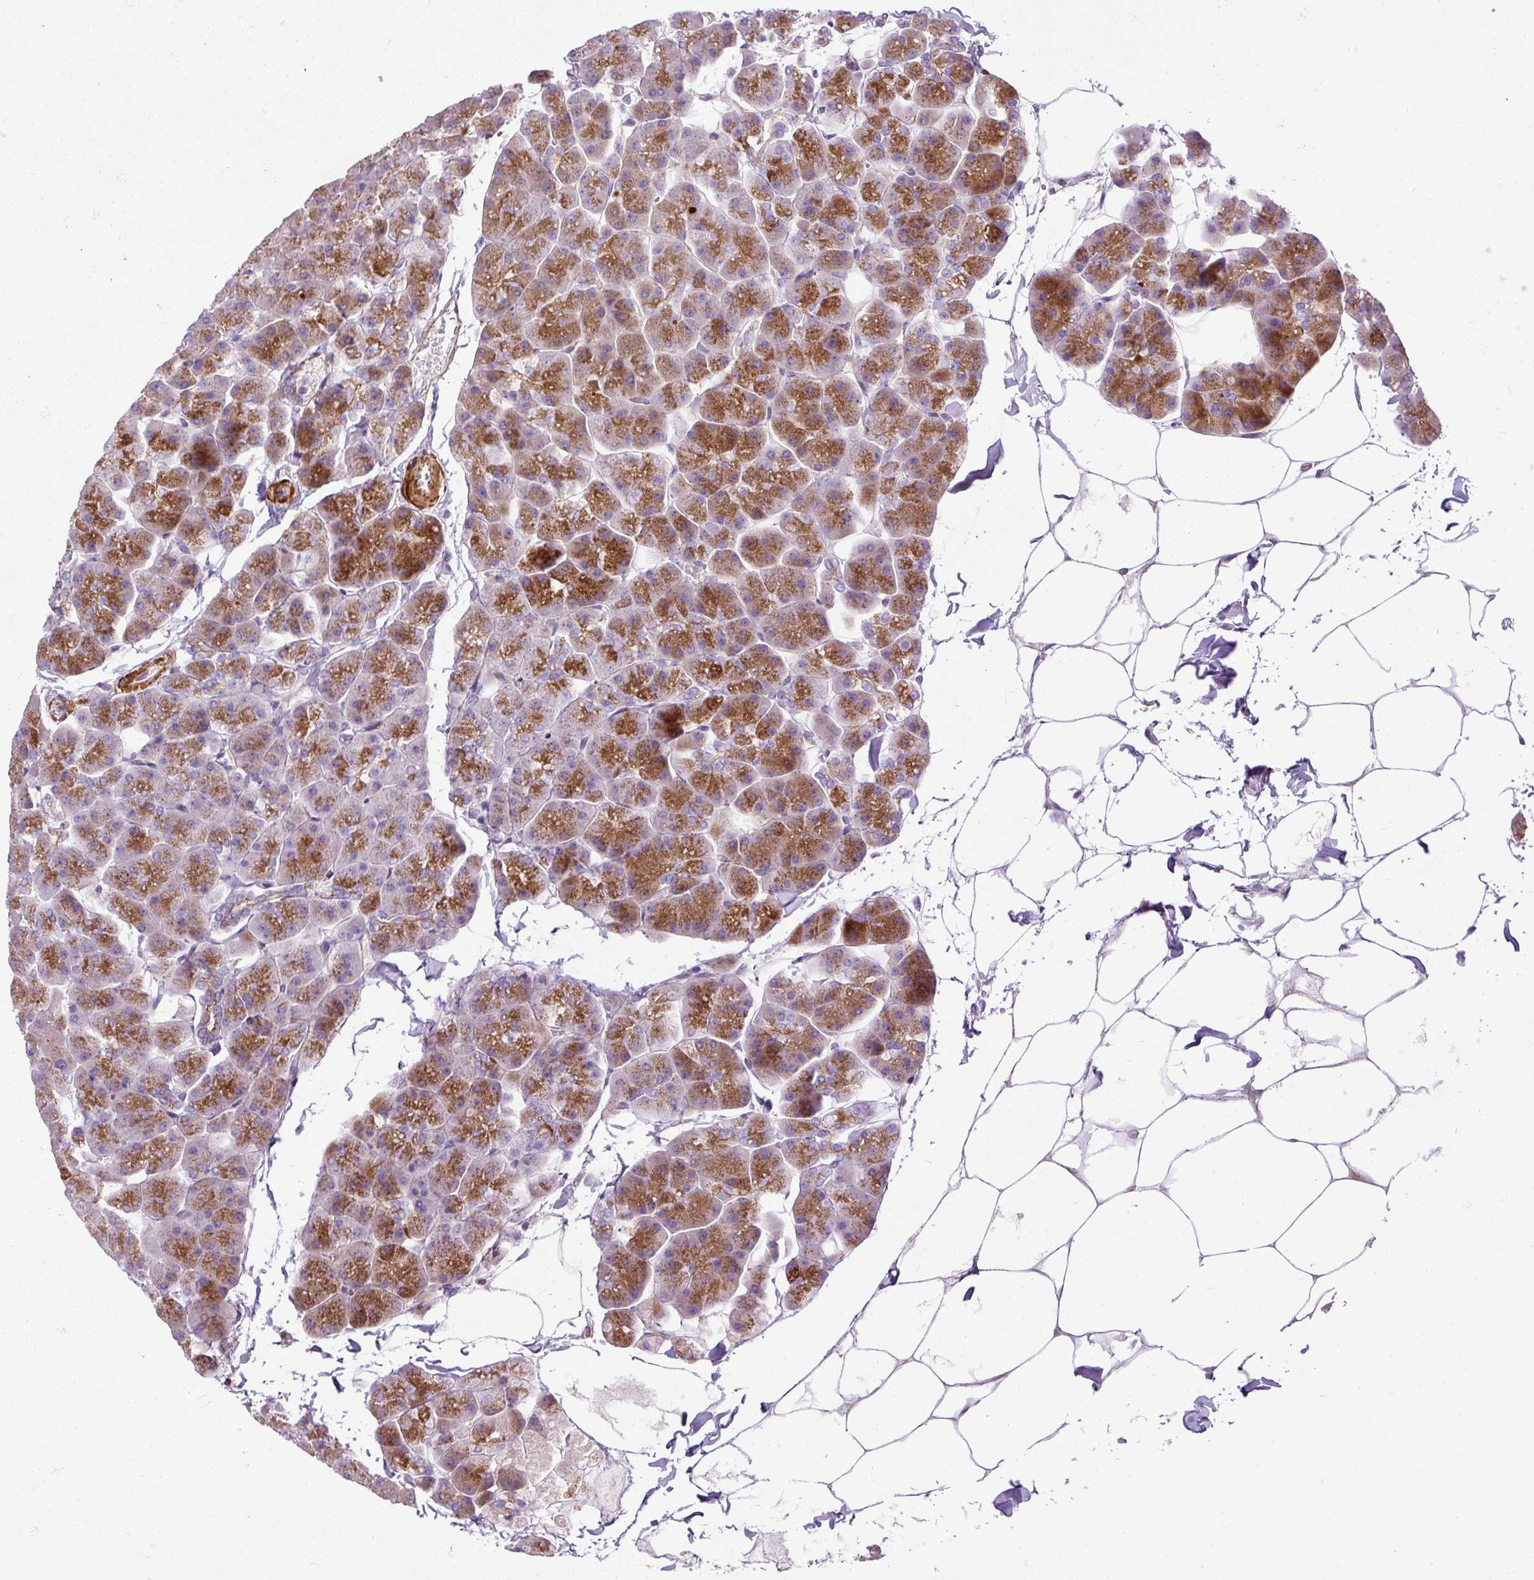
{"staining": {"intensity": "moderate", "quantity": "25%-75%", "location": "cytoplasmic/membranous"}, "tissue": "pancreas", "cell_type": "Exocrine glandular cells", "image_type": "normal", "snomed": [{"axis": "morphology", "description": "Normal tissue, NOS"}, {"axis": "topography", "description": "Pancreas"}], "caption": "This histopathology image displays IHC staining of normal pancreas, with medium moderate cytoplasmic/membranous staining in about 25%-75% of exocrine glandular cells.", "gene": "ZNF197", "patient": {"sex": "male", "age": 35}}